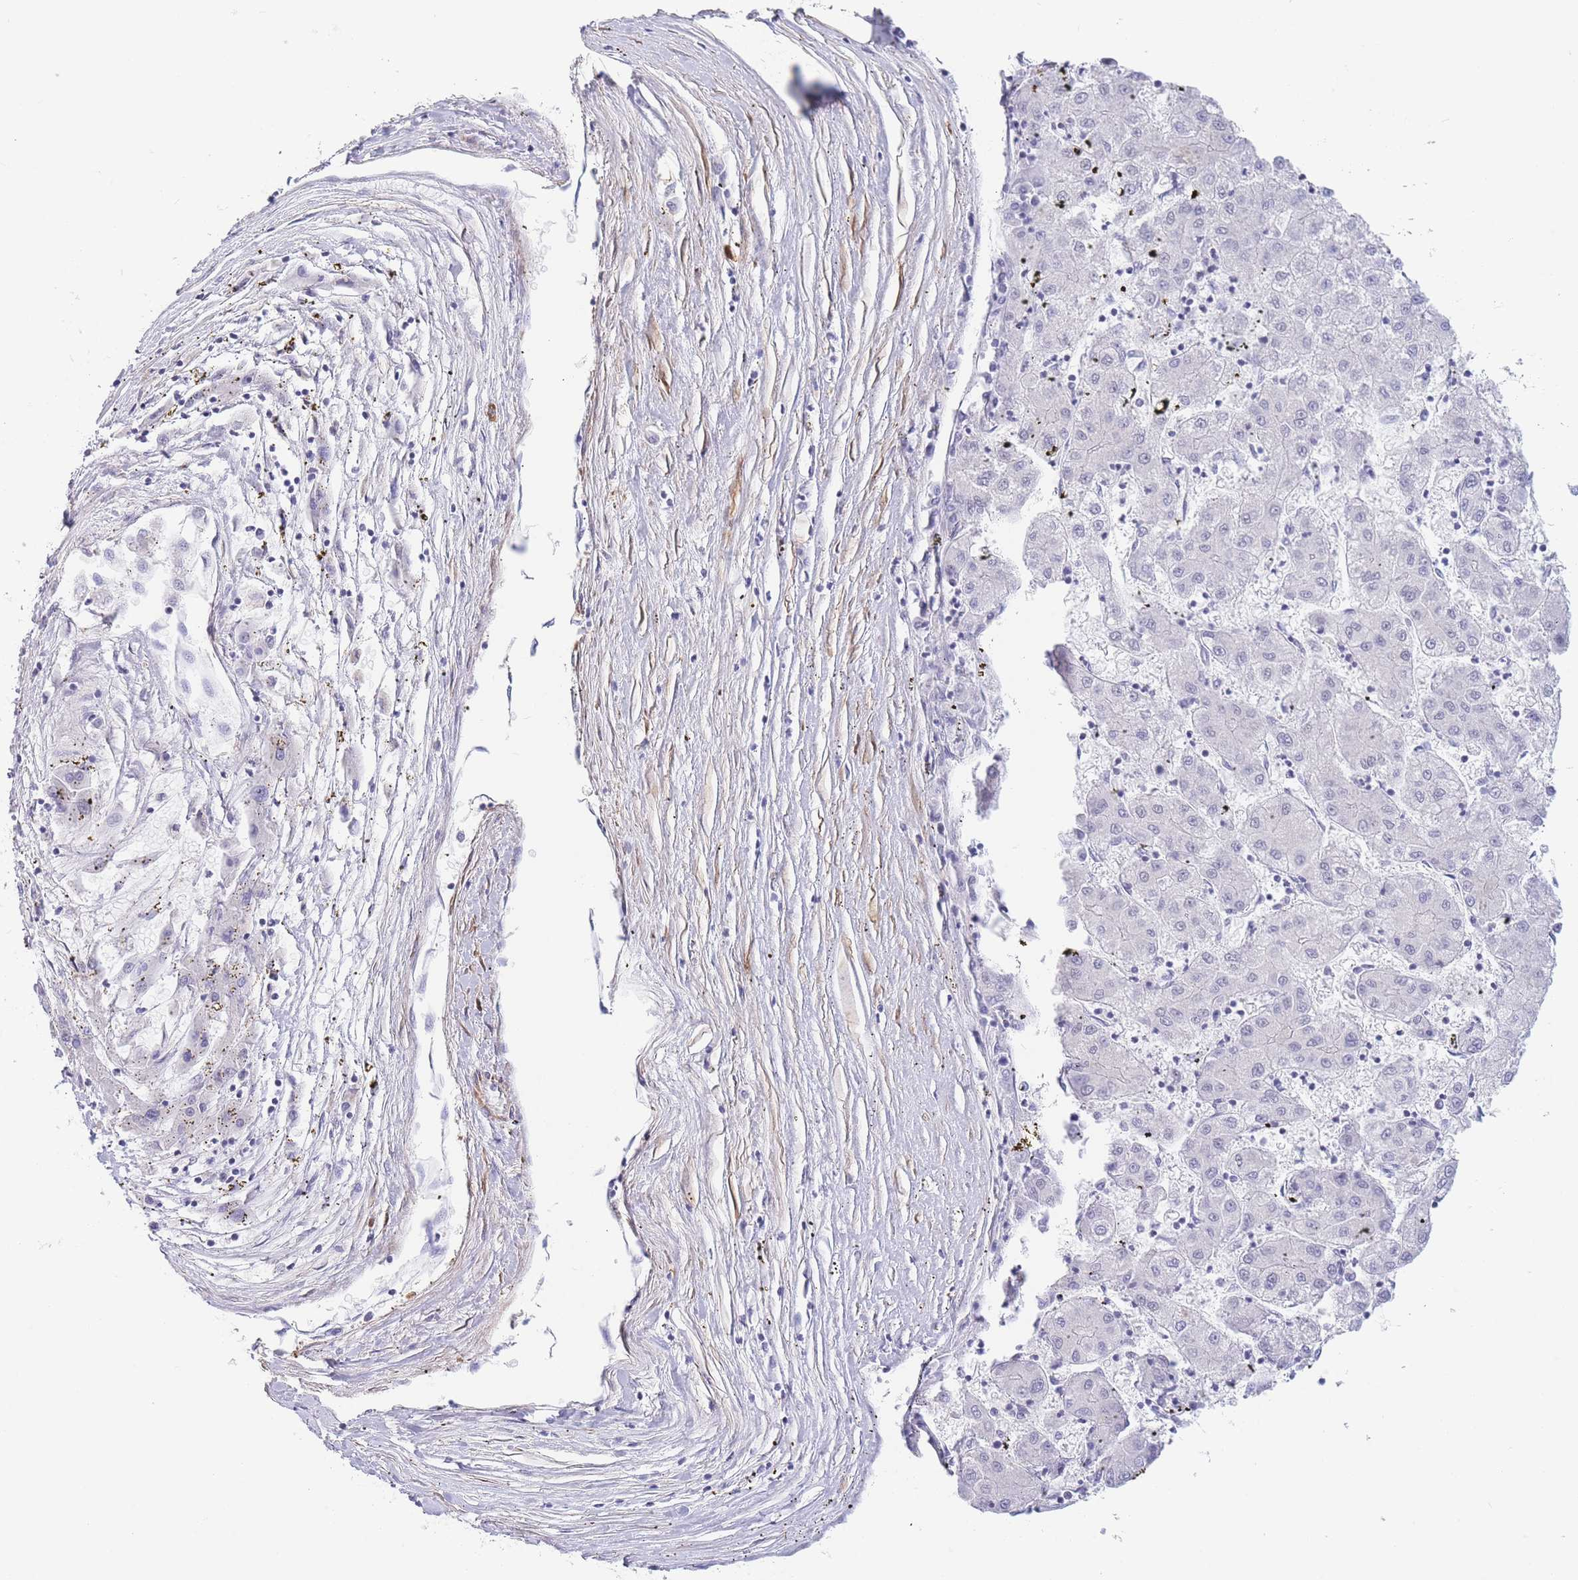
{"staining": {"intensity": "negative", "quantity": "none", "location": "none"}, "tissue": "liver cancer", "cell_type": "Tumor cells", "image_type": "cancer", "snomed": [{"axis": "morphology", "description": "Carcinoma, Hepatocellular, NOS"}, {"axis": "topography", "description": "Liver"}], "caption": "High magnification brightfield microscopy of liver cancer stained with DAB (3,3'-diaminobenzidine) (brown) and counterstained with hematoxylin (blue): tumor cells show no significant positivity.", "gene": "ASAP3", "patient": {"sex": "male", "age": 72}}